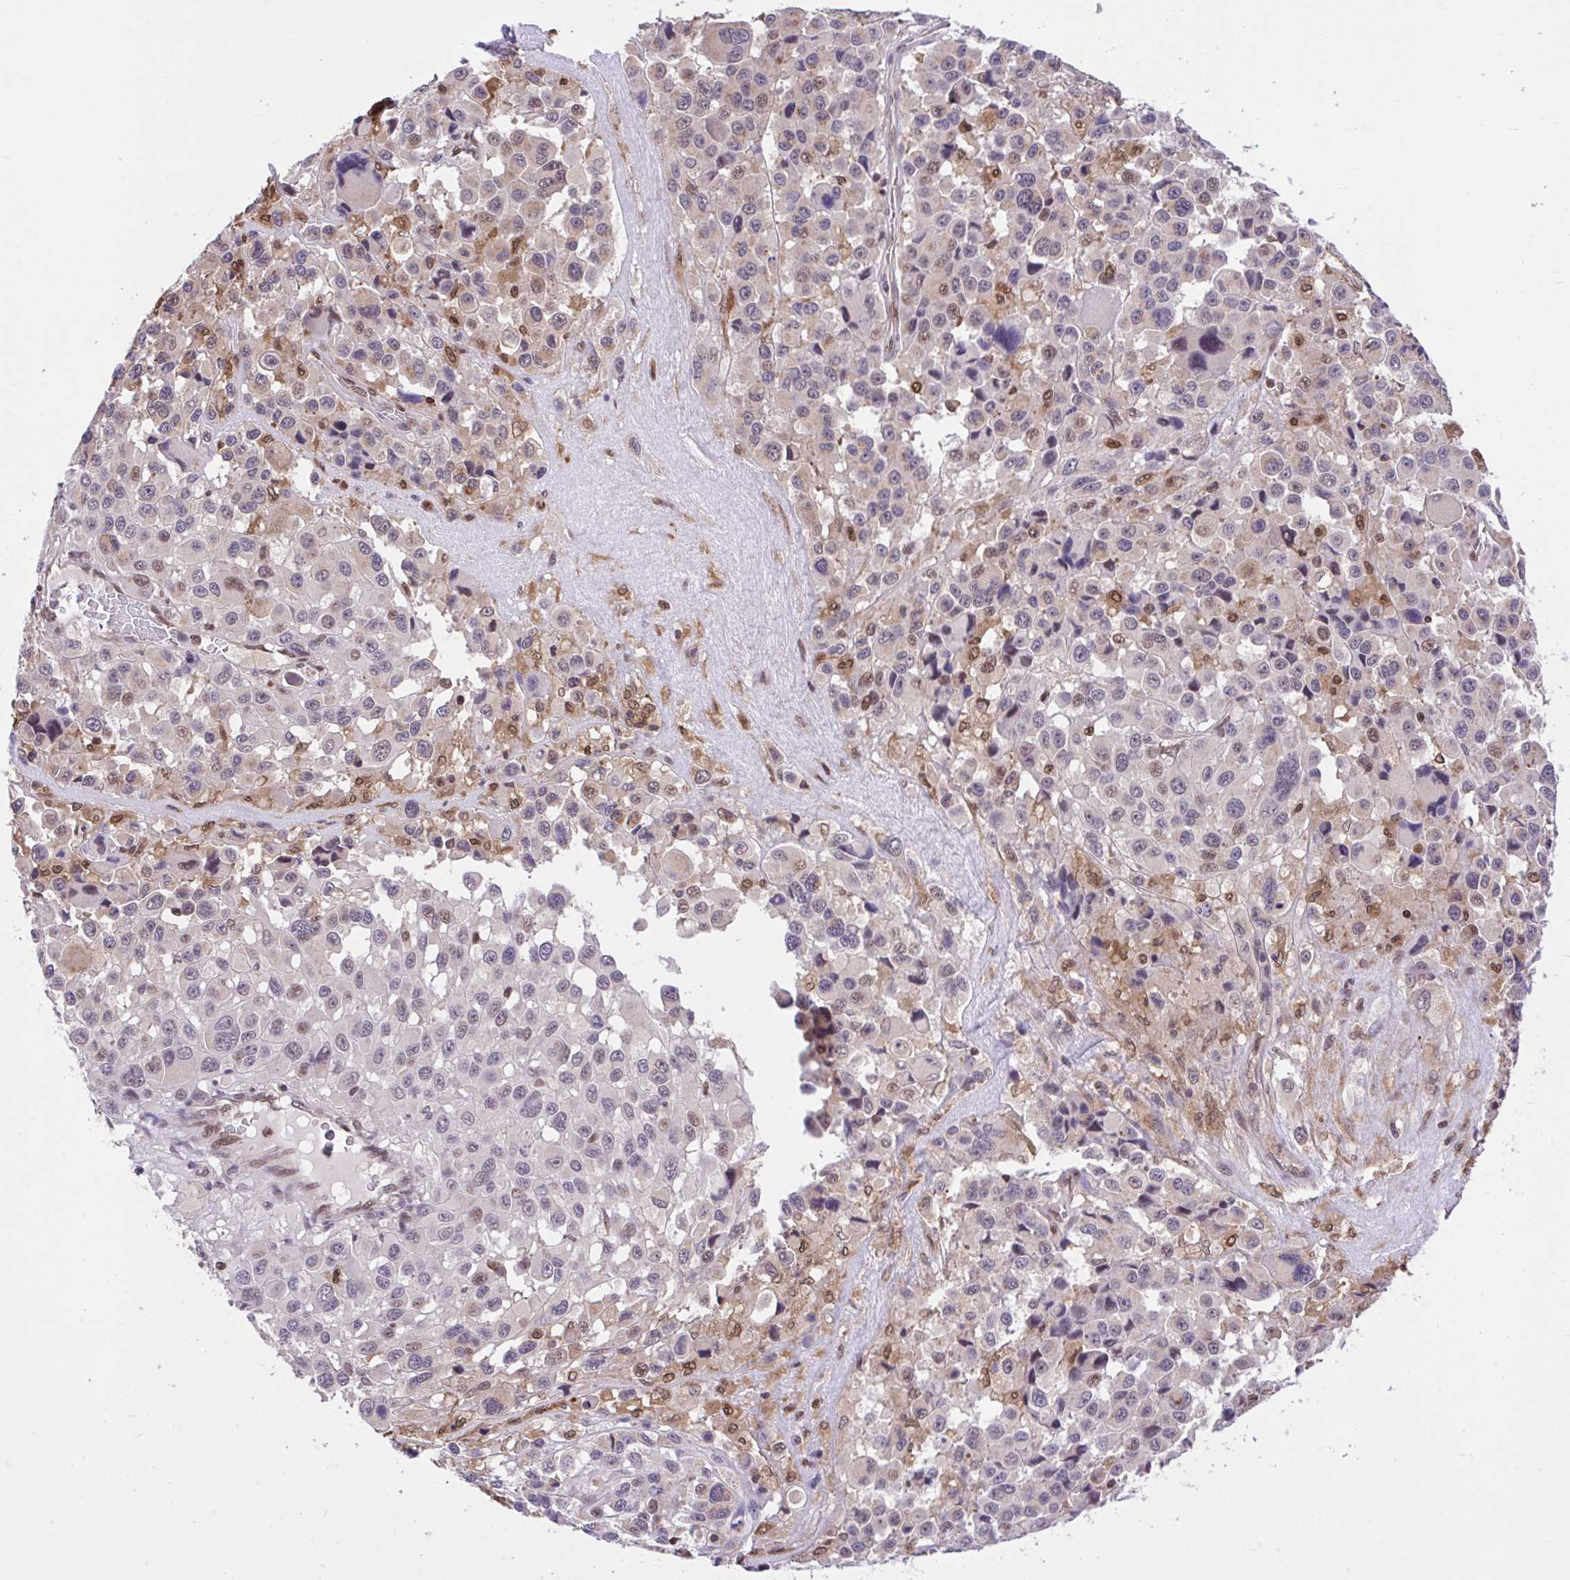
{"staining": {"intensity": "moderate", "quantity": "25%-75%", "location": "nuclear"}, "tissue": "melanoma", "cell_type": "Tumor cells", "image_type": "cancer", "snomed": [{"axis": "morphology", "description": "Malignant melanoma, Metastatic site"}, {"axis": "topography", "description": "Lymph node"}], "caption": "The immunohistochemical stain labels moderate nuclear positivity in tumor cells of melanoma tissue. The protein is stained brown, and the nuclei are stained in blue (DAB IHC with brightfield microscopy, high magnification).", "gene": "GLIS3", "patient": {"sex": "female", "age": 65}}